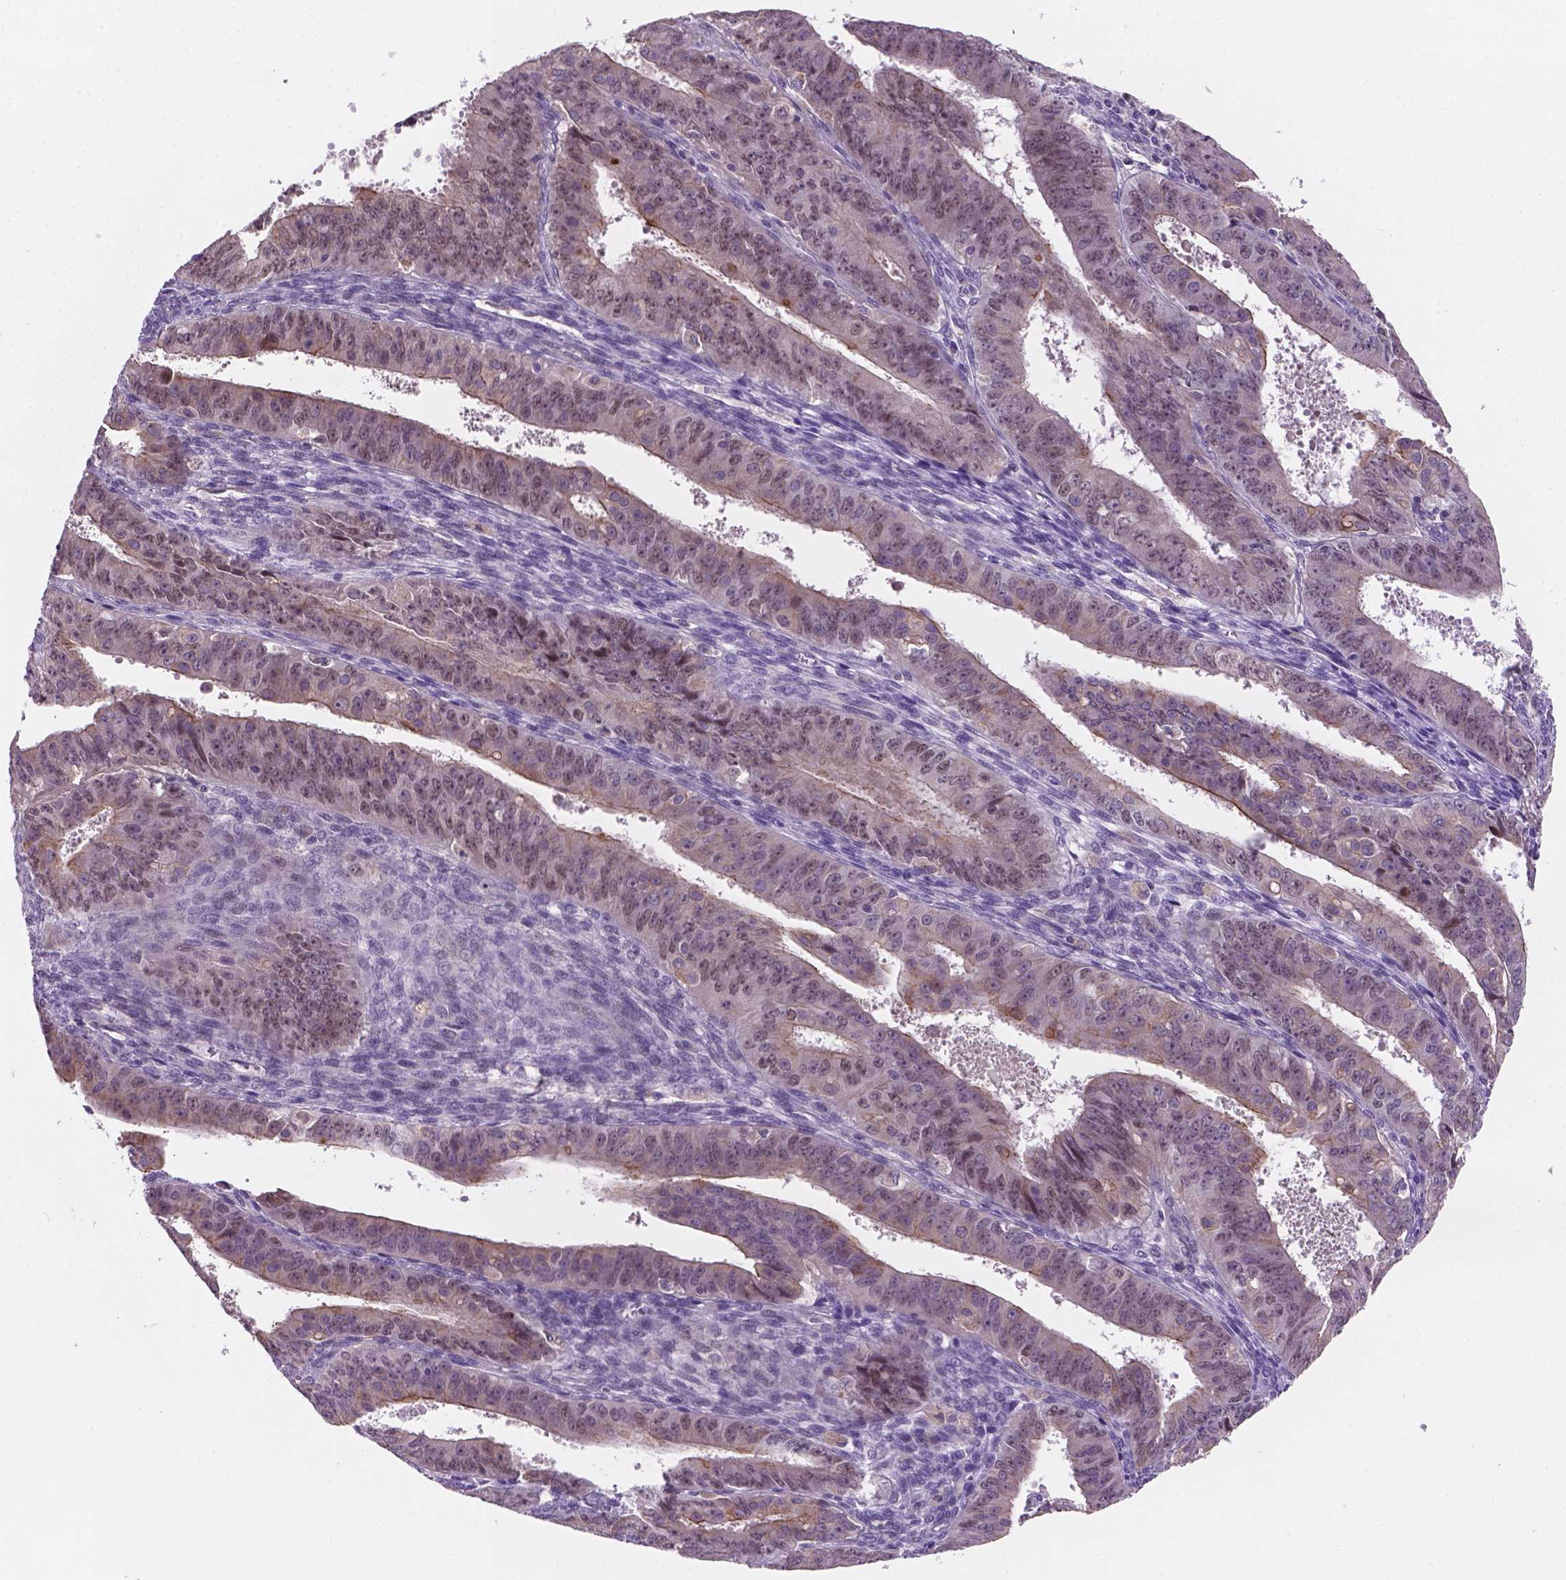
{"staining": {"intensity": "weak", "quantity": "<25%", "location": "nuclear"}, "tissue": "ovarian cancer", "cell_type": "Tumor cells", "image_type": "cancer", "snomed": [{"axis": "morphology", "description": "Carcinoma, endometroid"}, {"axis": "topography", "description": "Ovary"}], "caption": "Tumor cells show no significant expression in ovarian endometroid carcinoma. Brightfield microscopy of immunohistochemistry (IHC) stained with DAB (brown) and hematoxylin (blue), captured at high magnification.", "gene": "GXYLT2", "patient": {"sex": "female", "age": 42}}